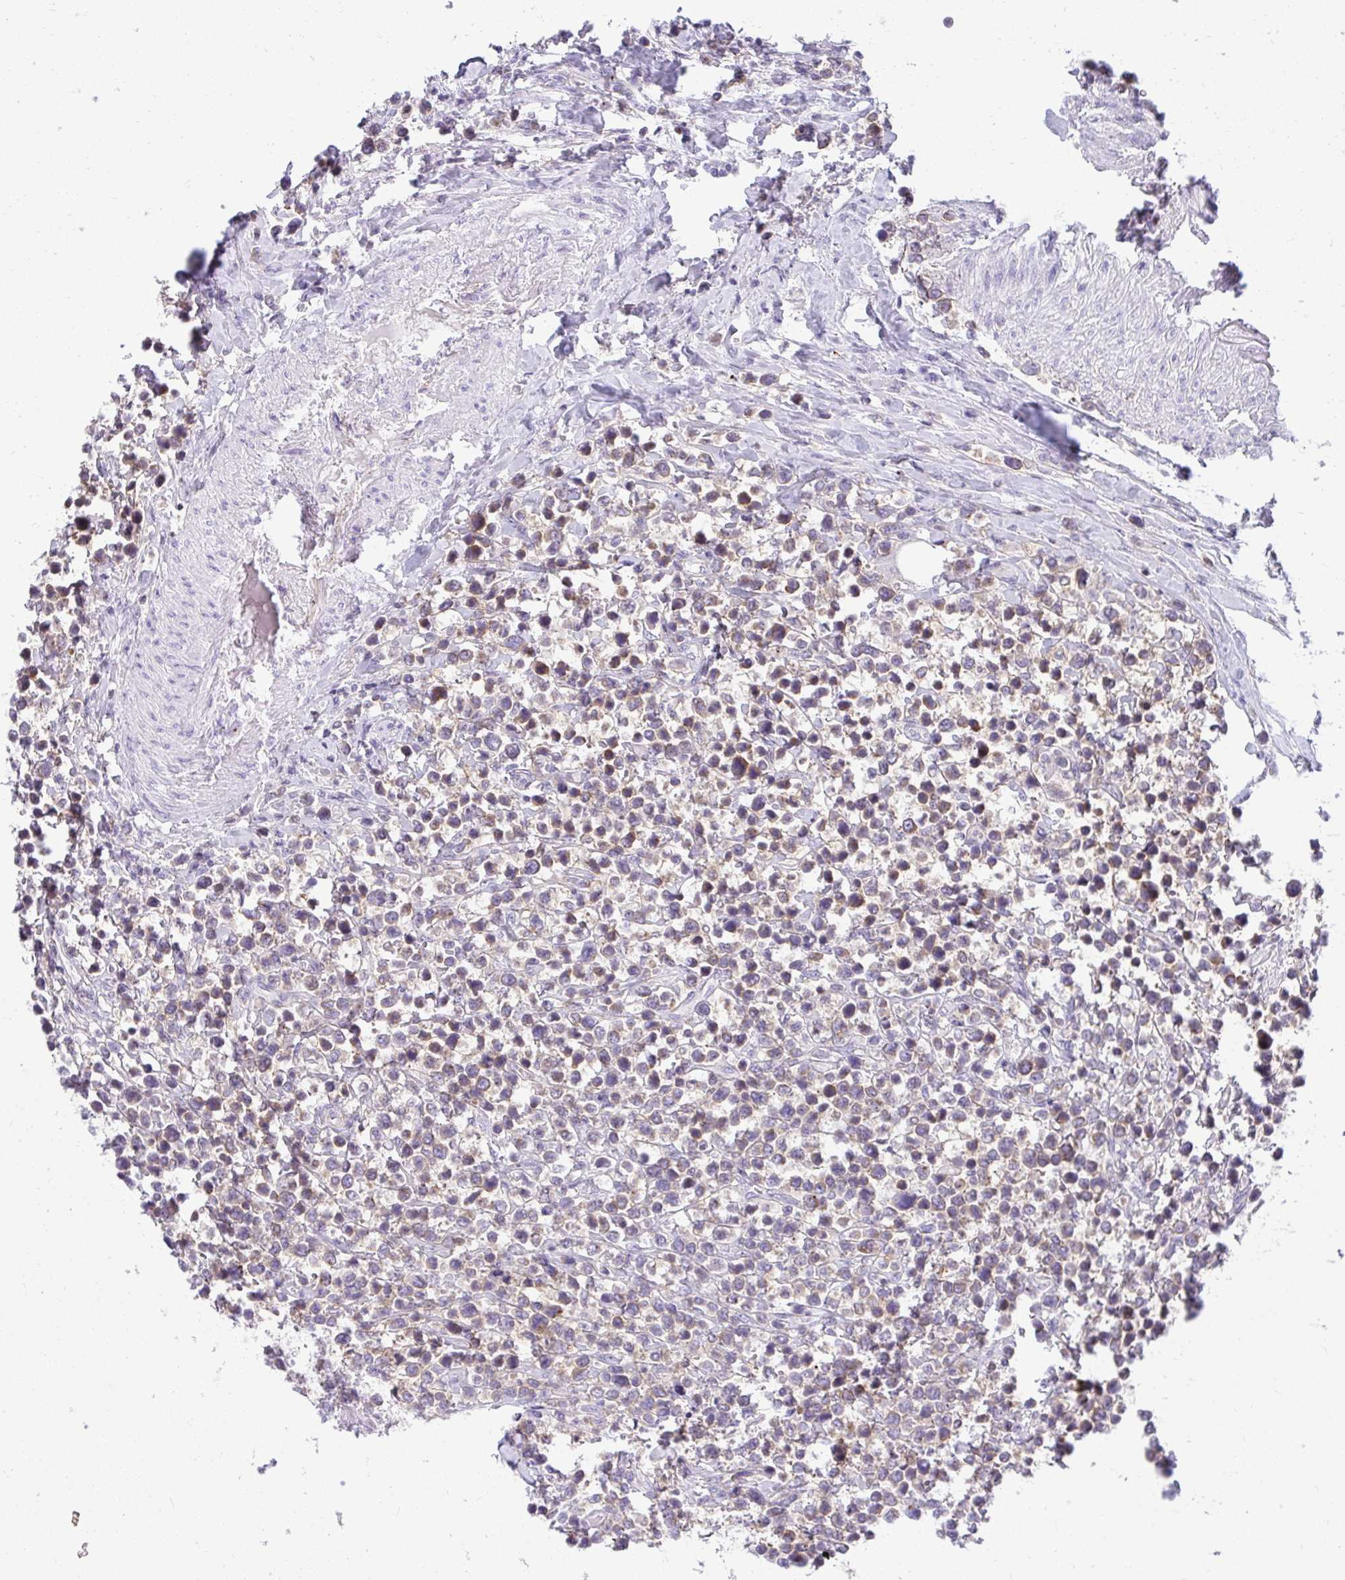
{"staining": {"intensity": "weak", "quantity": ">75%", "location": "cytoplasmic/membranous"}, "tissue": "lymphoma", "cell_type": "Tumor cells", "image_type": "cancer", "snomed": [{"axis": "morphology", "description": "Malignant lymphoma, non-Hodgkin's type, High grade"}, {"axis": "topography", "description": "Soft tissue"}], "caption": "Immunohistochemical staining of lymphoma shows low levels of weak cytoplasmic/membranous staining in about >75% of tumor cells. (Brightfield microscopy of DAB IHC at high magnification).", "gene": "VPS4B", "patient": {"sex": "female", "age": 56}}